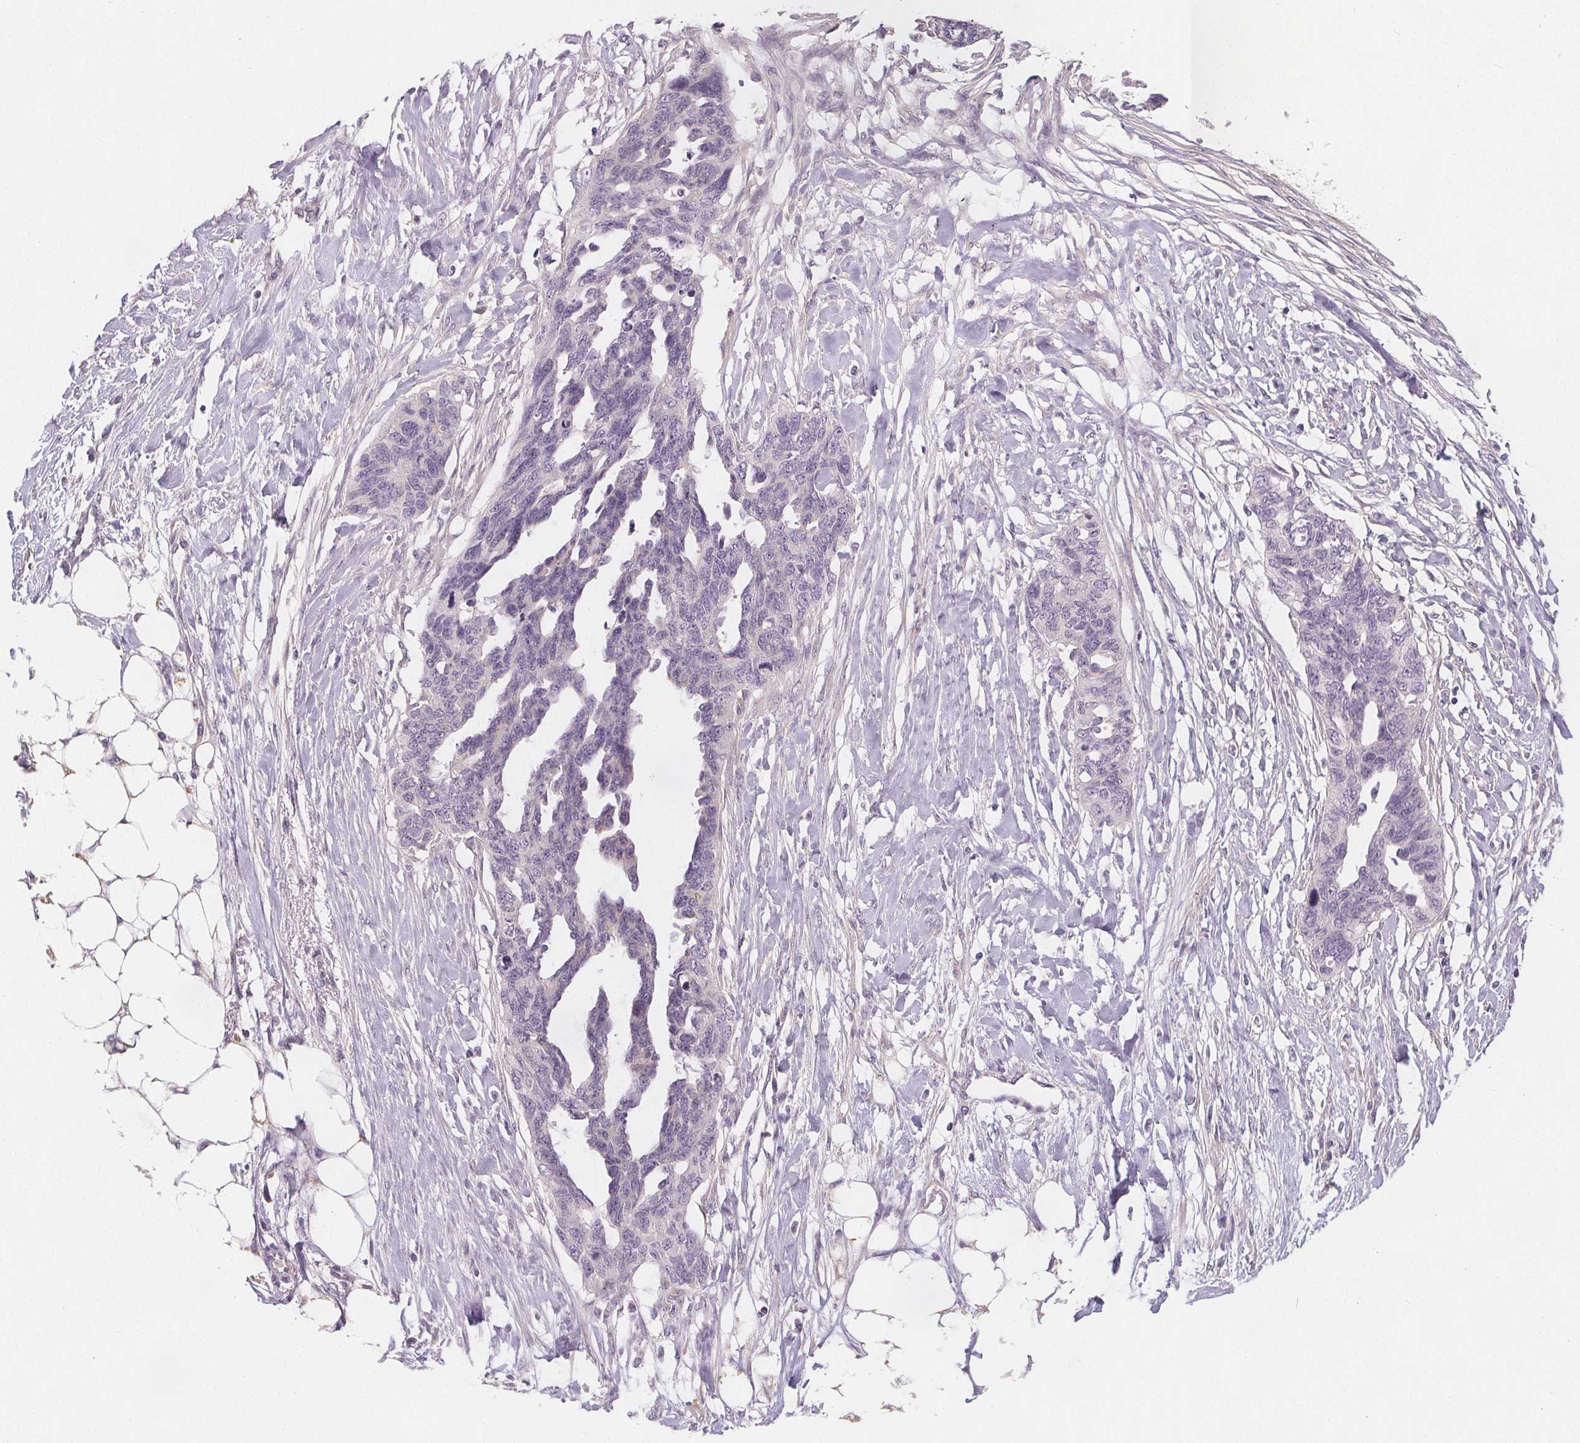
{"staining": {"intensity": "negative", "quantity": "none", "location": "none"}, "tissue": "ovarian cancer", "cell_type": "Tumor cells", "image_type": "cancer", "snomed": [{"axis": "morphology", "description": "Cystadenocarcinoma, serous, NOS"}, {"axis": "topography", "description": "Ovary"}], "caption": "A high-resolution photomicrograph shows immunohistochemistry staining of ovarian serous cystadenocarcinoma, which demonstrates no significant positivity in tumor cells. Brightfield microscopy of immunohistochemistry (IHC) stained with DAB (brown) and hematoxylin (blue), captured at high magnification.", "gene": "VNN1", "patient": {"sex": "female", "age": 69}}